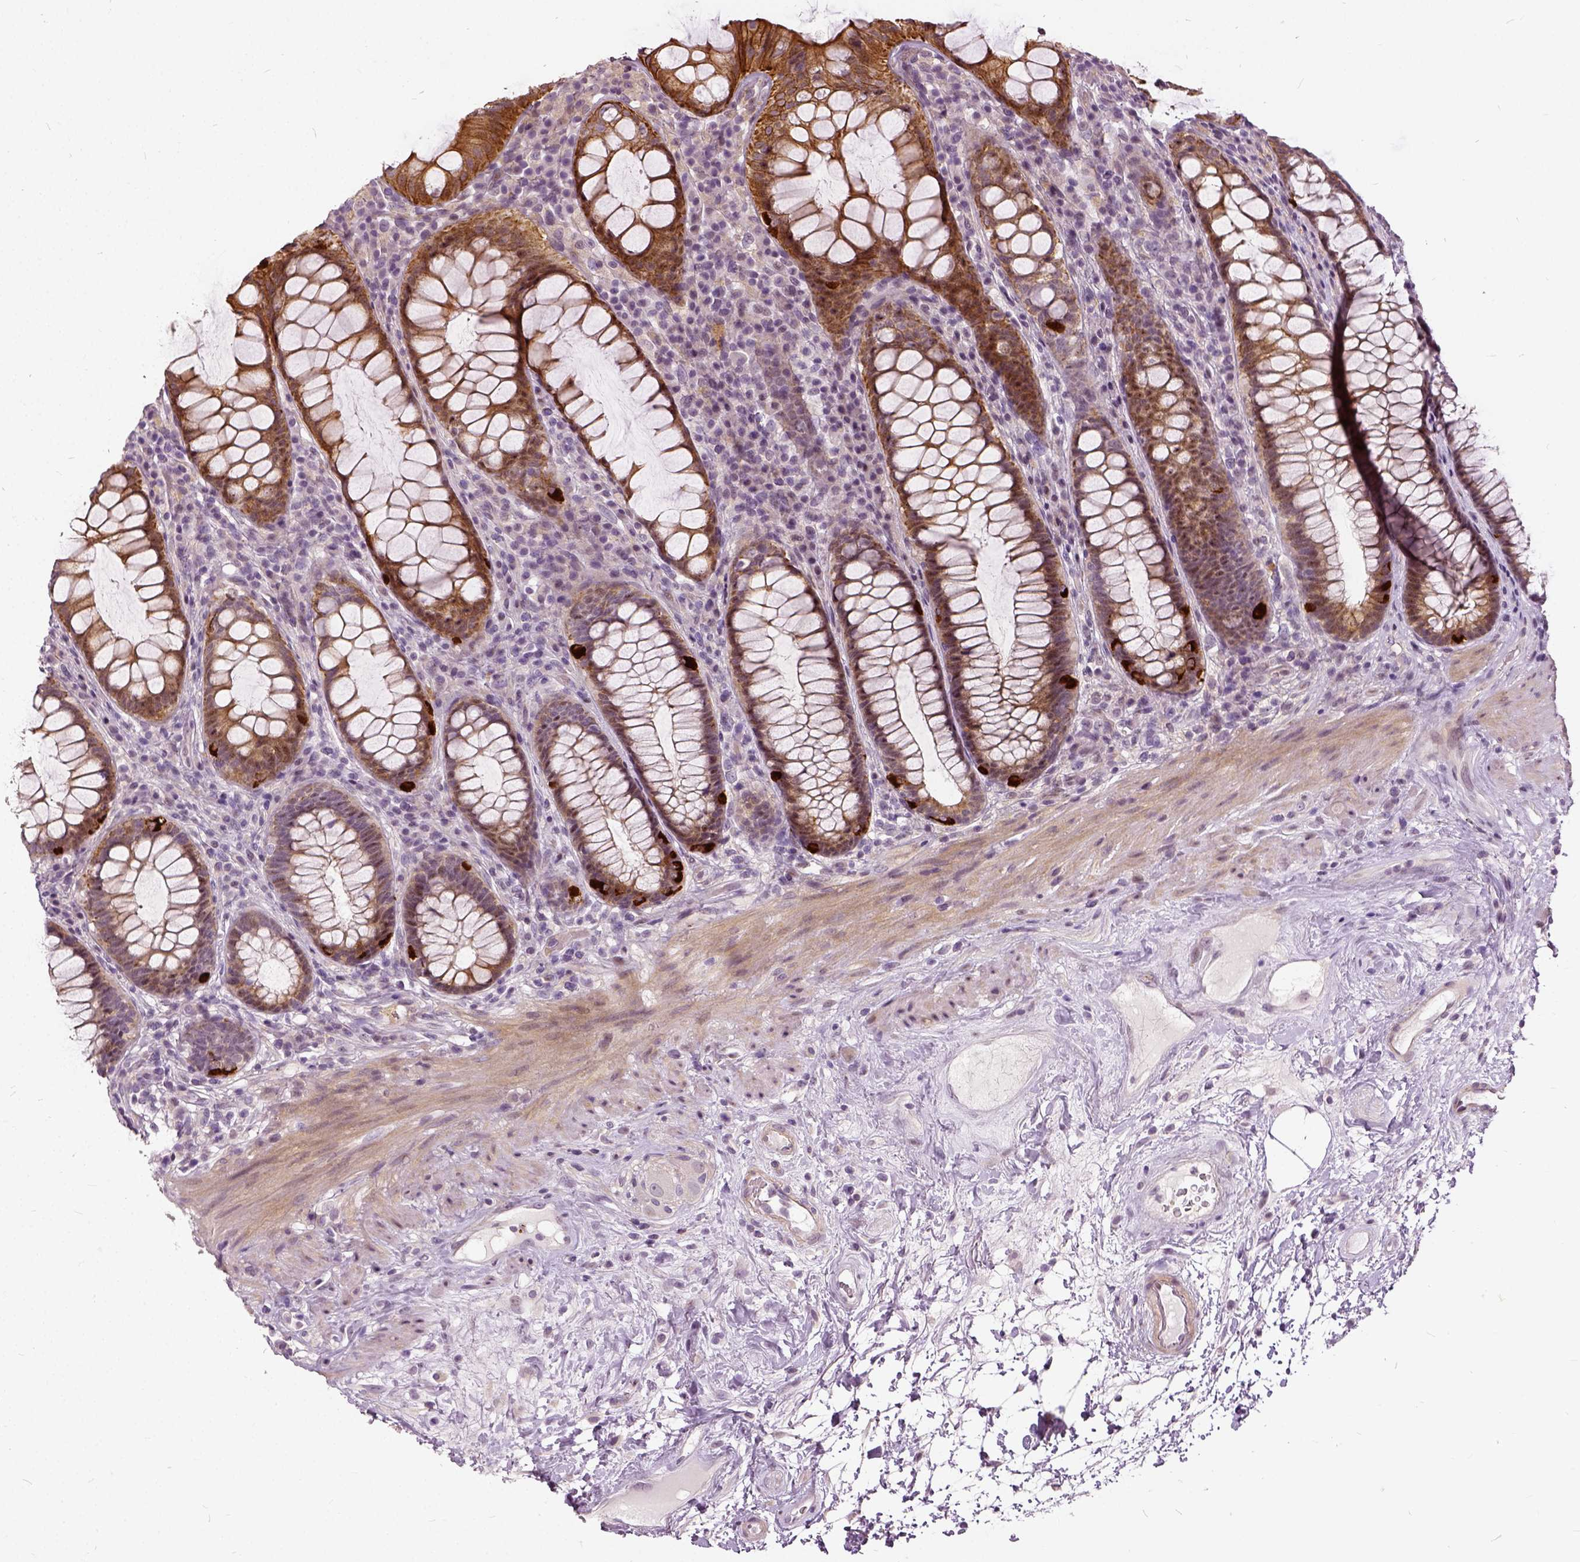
{"staining": {"intensity": "moderate", "quantity": ">75%", "location": "cytoplasmic/membranous"}, "tissue": "rectum", "cell_type": "Glandular cells", "image_type": "normal", "snomed": [{"axis": "morphology", "description": "Normal tissue, NOS"}, {"axis": "topography", "description": "Rectum"}], "caption": "This micrograph shows immunohistochemistry (IHC) staining of normal rectum, with medium moderate cytoplasmic/membranous staining in about >75% of glandular cells.", "gene": "ILRUN", "patient": {"sex": "male", "age": 72}}